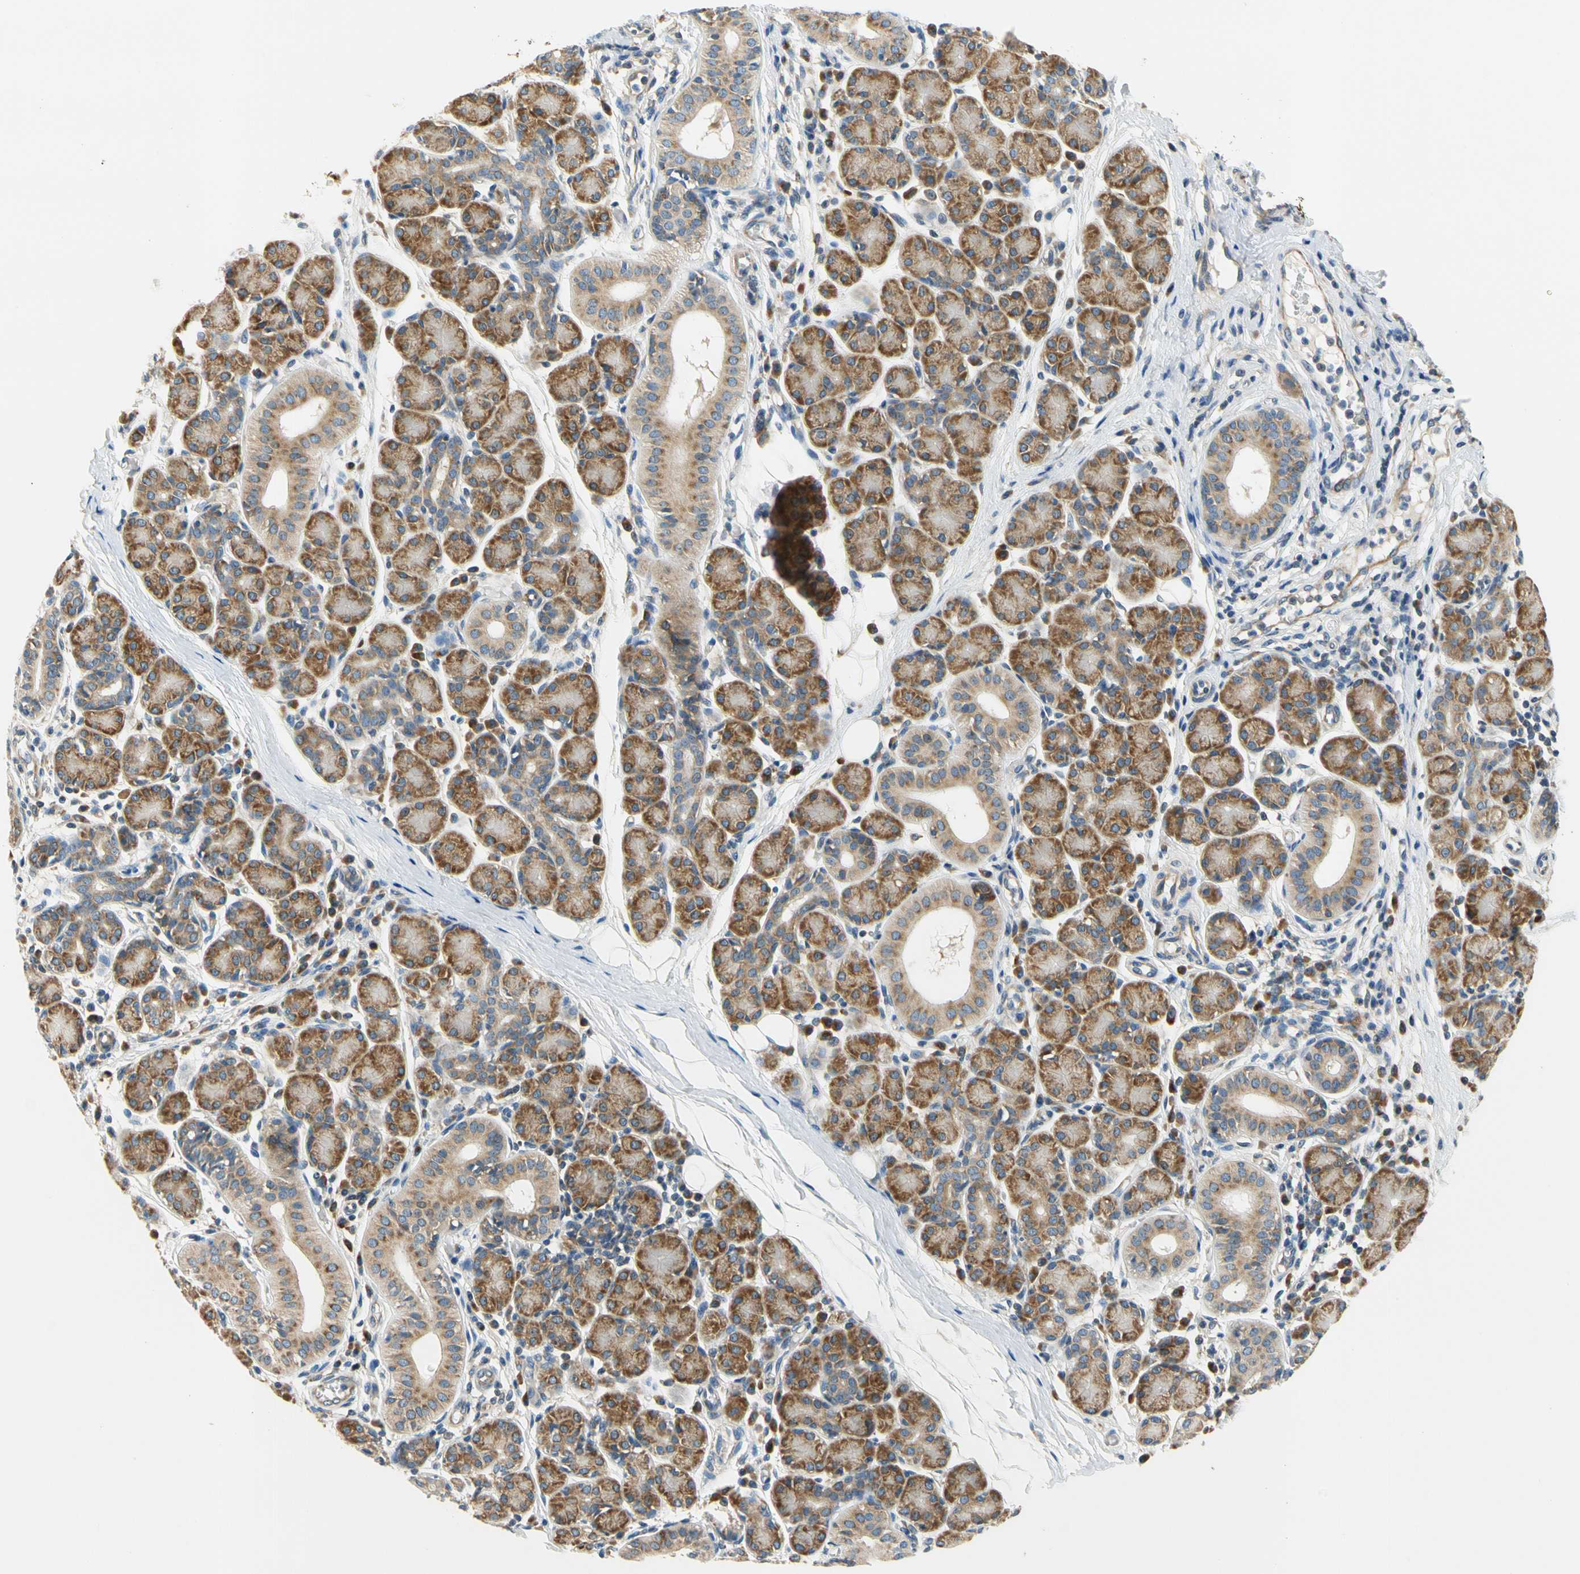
{"staining": {"intensity": "moderate", "quantity": ">75%", "location": "cytoplasmic/membranous"}, "tissue": "salivary gland", "cell_type": "Glandular cells", "image_type": "normal", "snomed": [{"axis": "morphology", "description": "Normal tissue, NOS"}, {"axis": "morphology", "description": "Inflammation, NOS"}, {"axis": "topography", "description": "Lymph node"}, {"axis": "topography", "description": "Salivary gland"}], "caption": "IHC (DAB (3,3'-diaminobenzidine)) staining of normal salivary gland demonstrates moderate cytoplasmic/membranous protein staining in about >75% of glandular cells. Nuclei are stained in blue.", "gene": "LRRC47", "patient": {"sex": "male", "age": 3}}